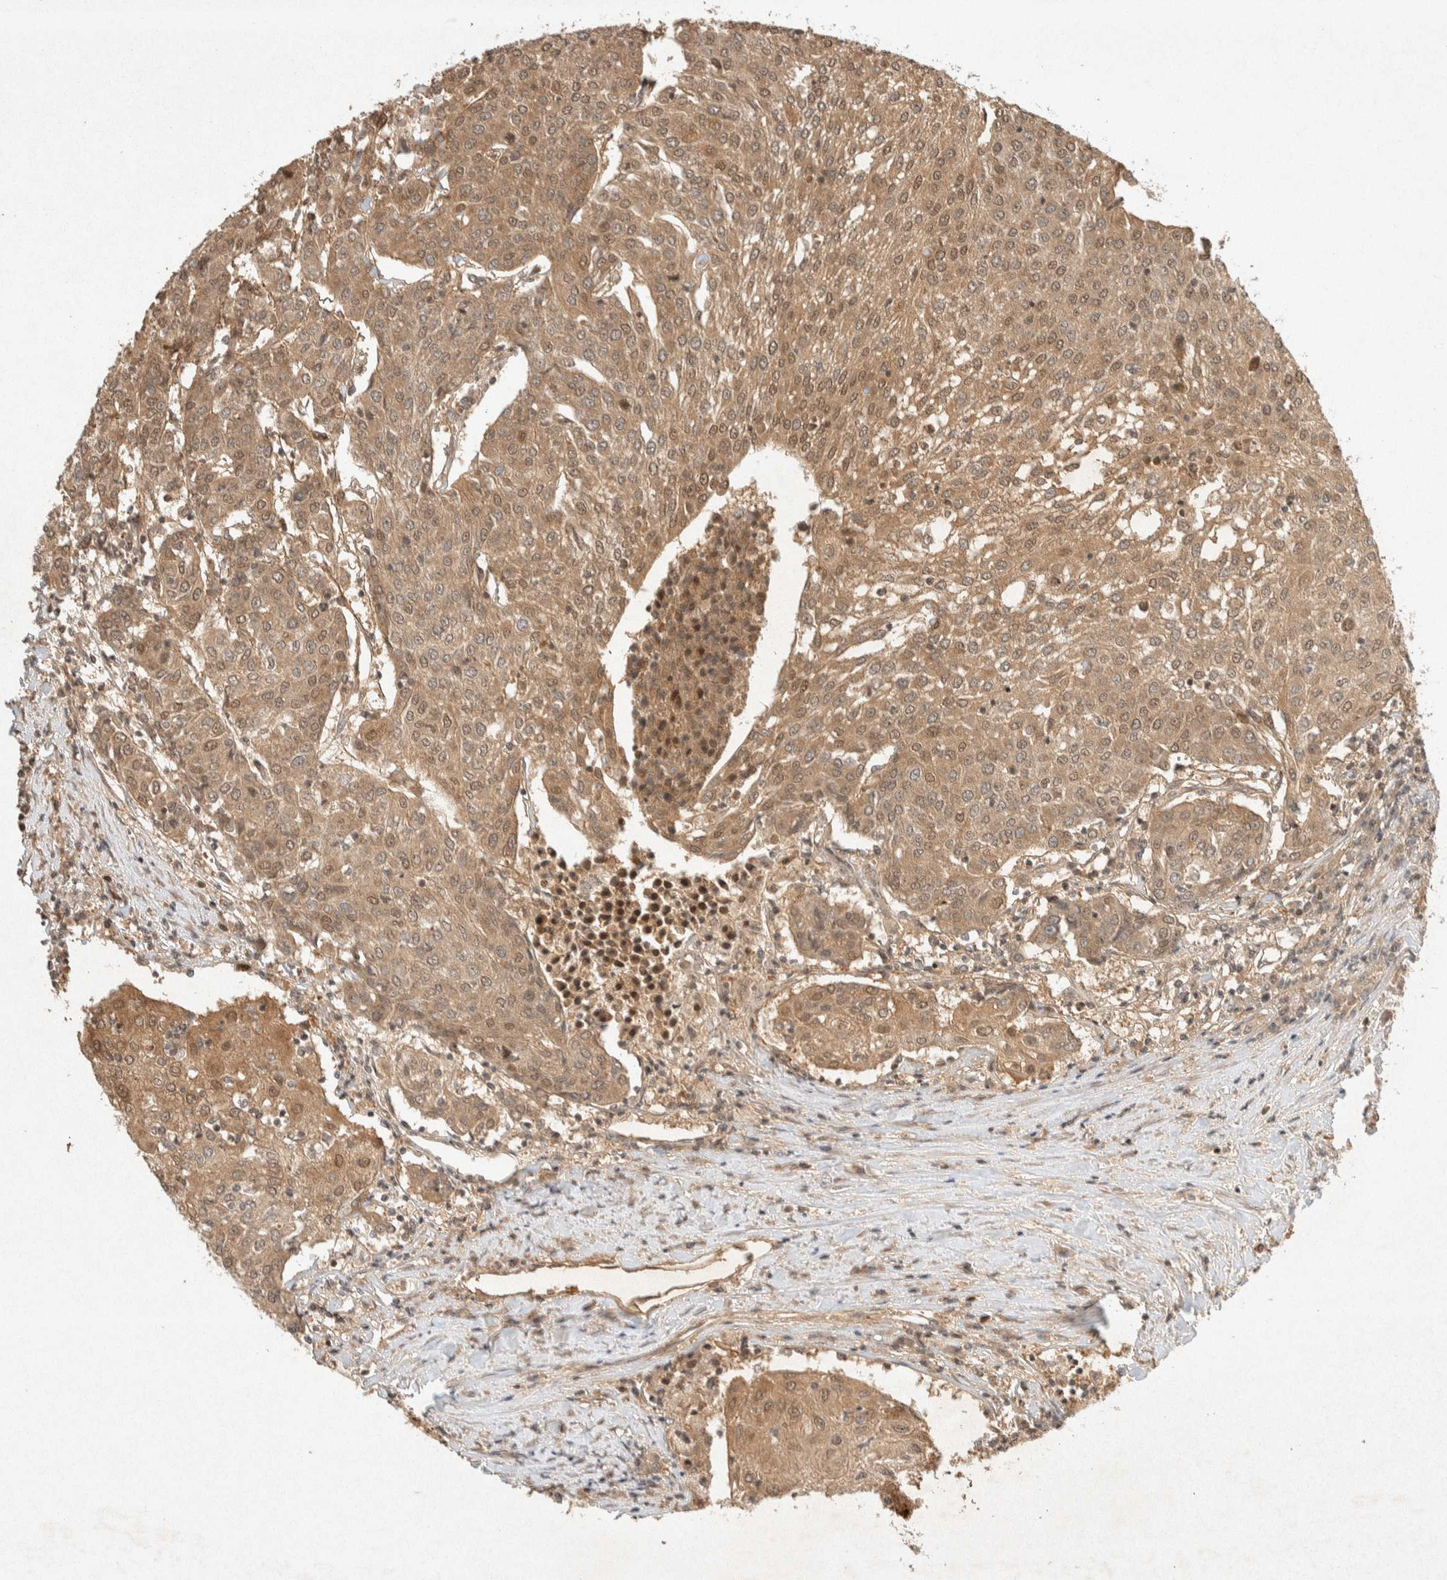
{"staining": {"intensity": "moderate", "quantity": ">75%", "location": "cytoplasmic/membranous,nuclear"}, "tissue": "urothelial cancer", "cell_type": "Tumor cells", "image_type": "cancer", "snomed": [{"axis": "morphology", "description": "Urothelial carcinoma, High grade"}, {"axis": "topography", "description": "Urinary bladder"}], "caption": "Immunohistochemical staining of human high-grade urothelial carcinoma displays moderate cytoplasmic/membranous and nuclear protein staining in approximately >75% of tumor cells.", "gene": "THRA", "patient": {"sex": "female", "age": 85}}